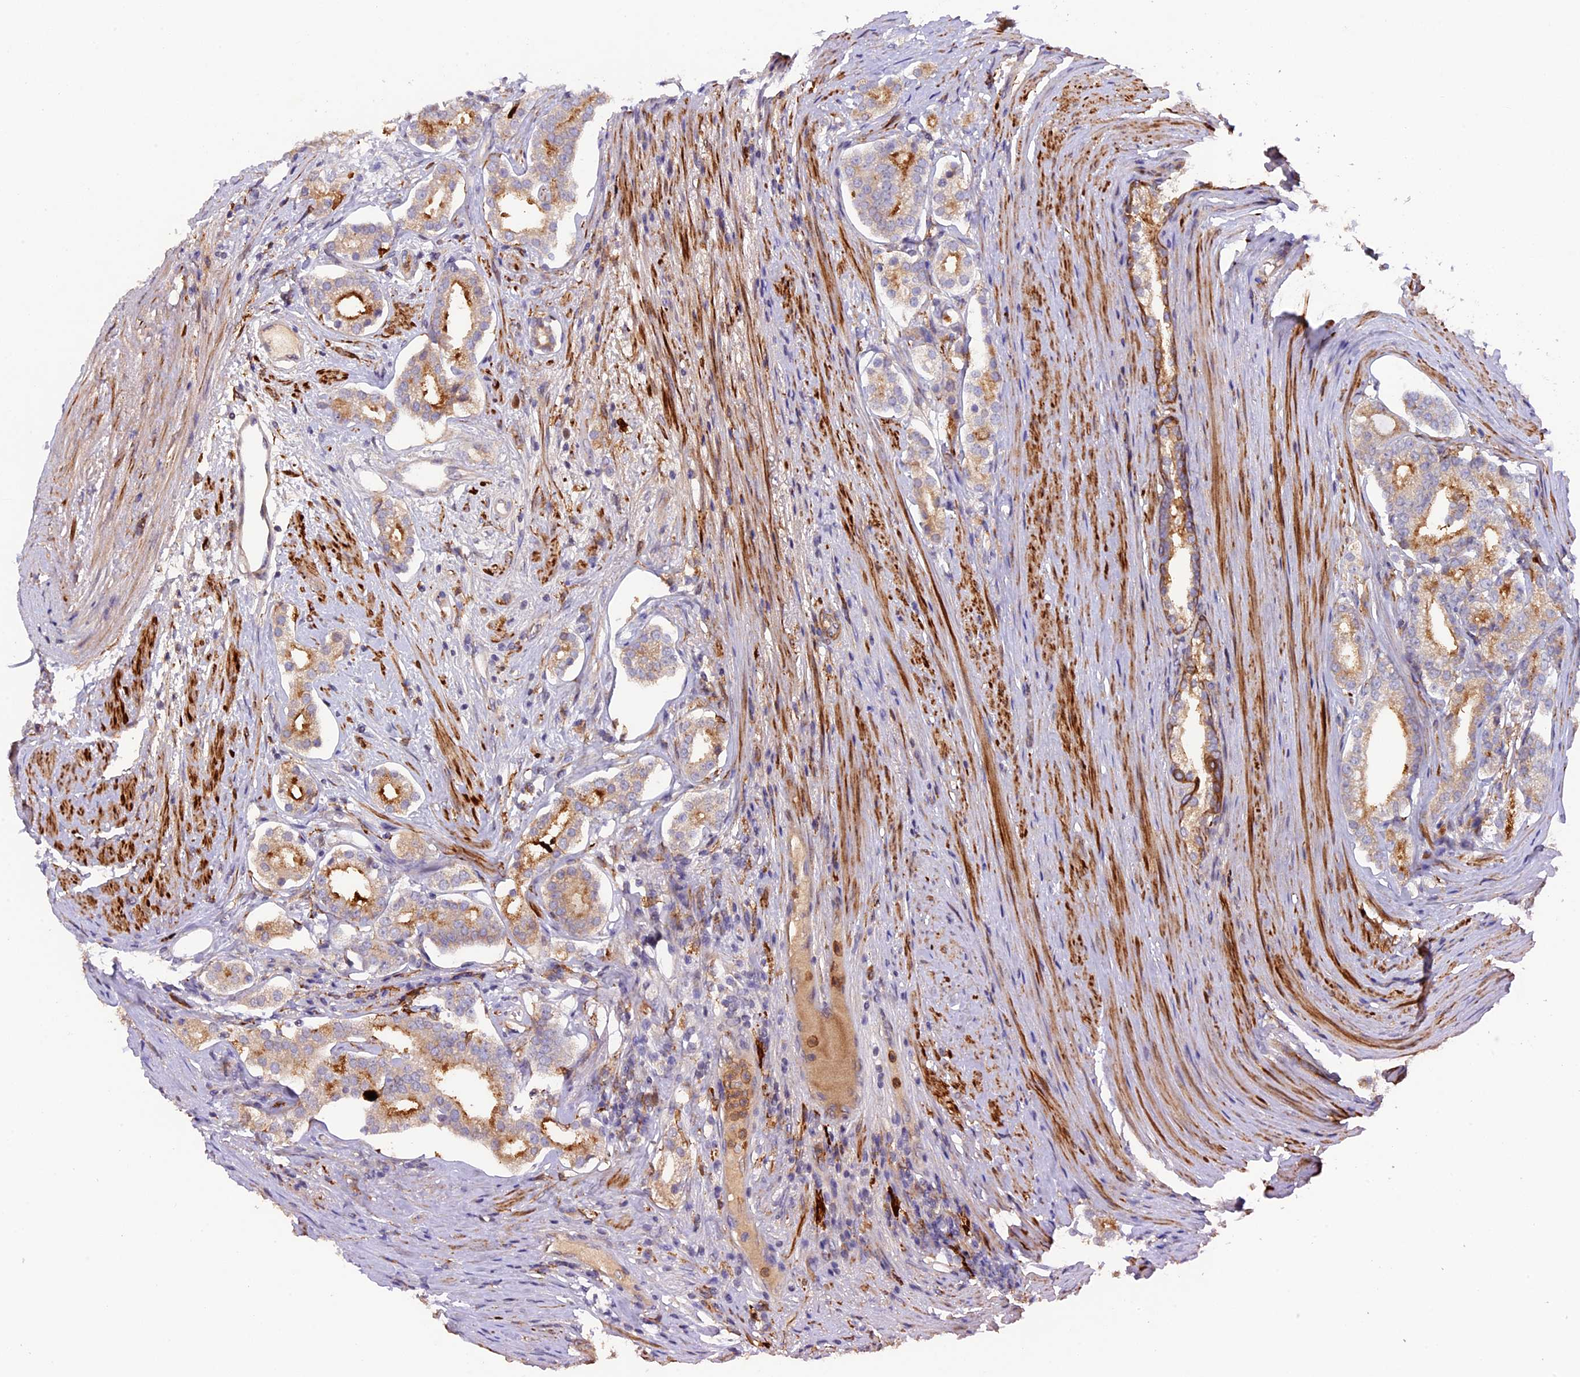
{"staining": {"intensity": "moderate", "quantity": "<25%", "location": "cytoplasmic/membranous"}, "tissue": "prostate cancer", "cell_type": "Tumor cells", "image_type": "cancer", "snomed": [{"axis": "morphology", "description": "Adenocarcinoma, High grade"}, {"axis": "topography", "description": "Prostate"}], "caption": "Prostate cancer (adenocarcinoma (high-grade)) stained for a protein (brown) shows moderate cytoplasmic/membranous positive positivity in about <25% of tumor cells.", "gene": "FERMT1", "patient": {"sex": "male", "age": 69}}